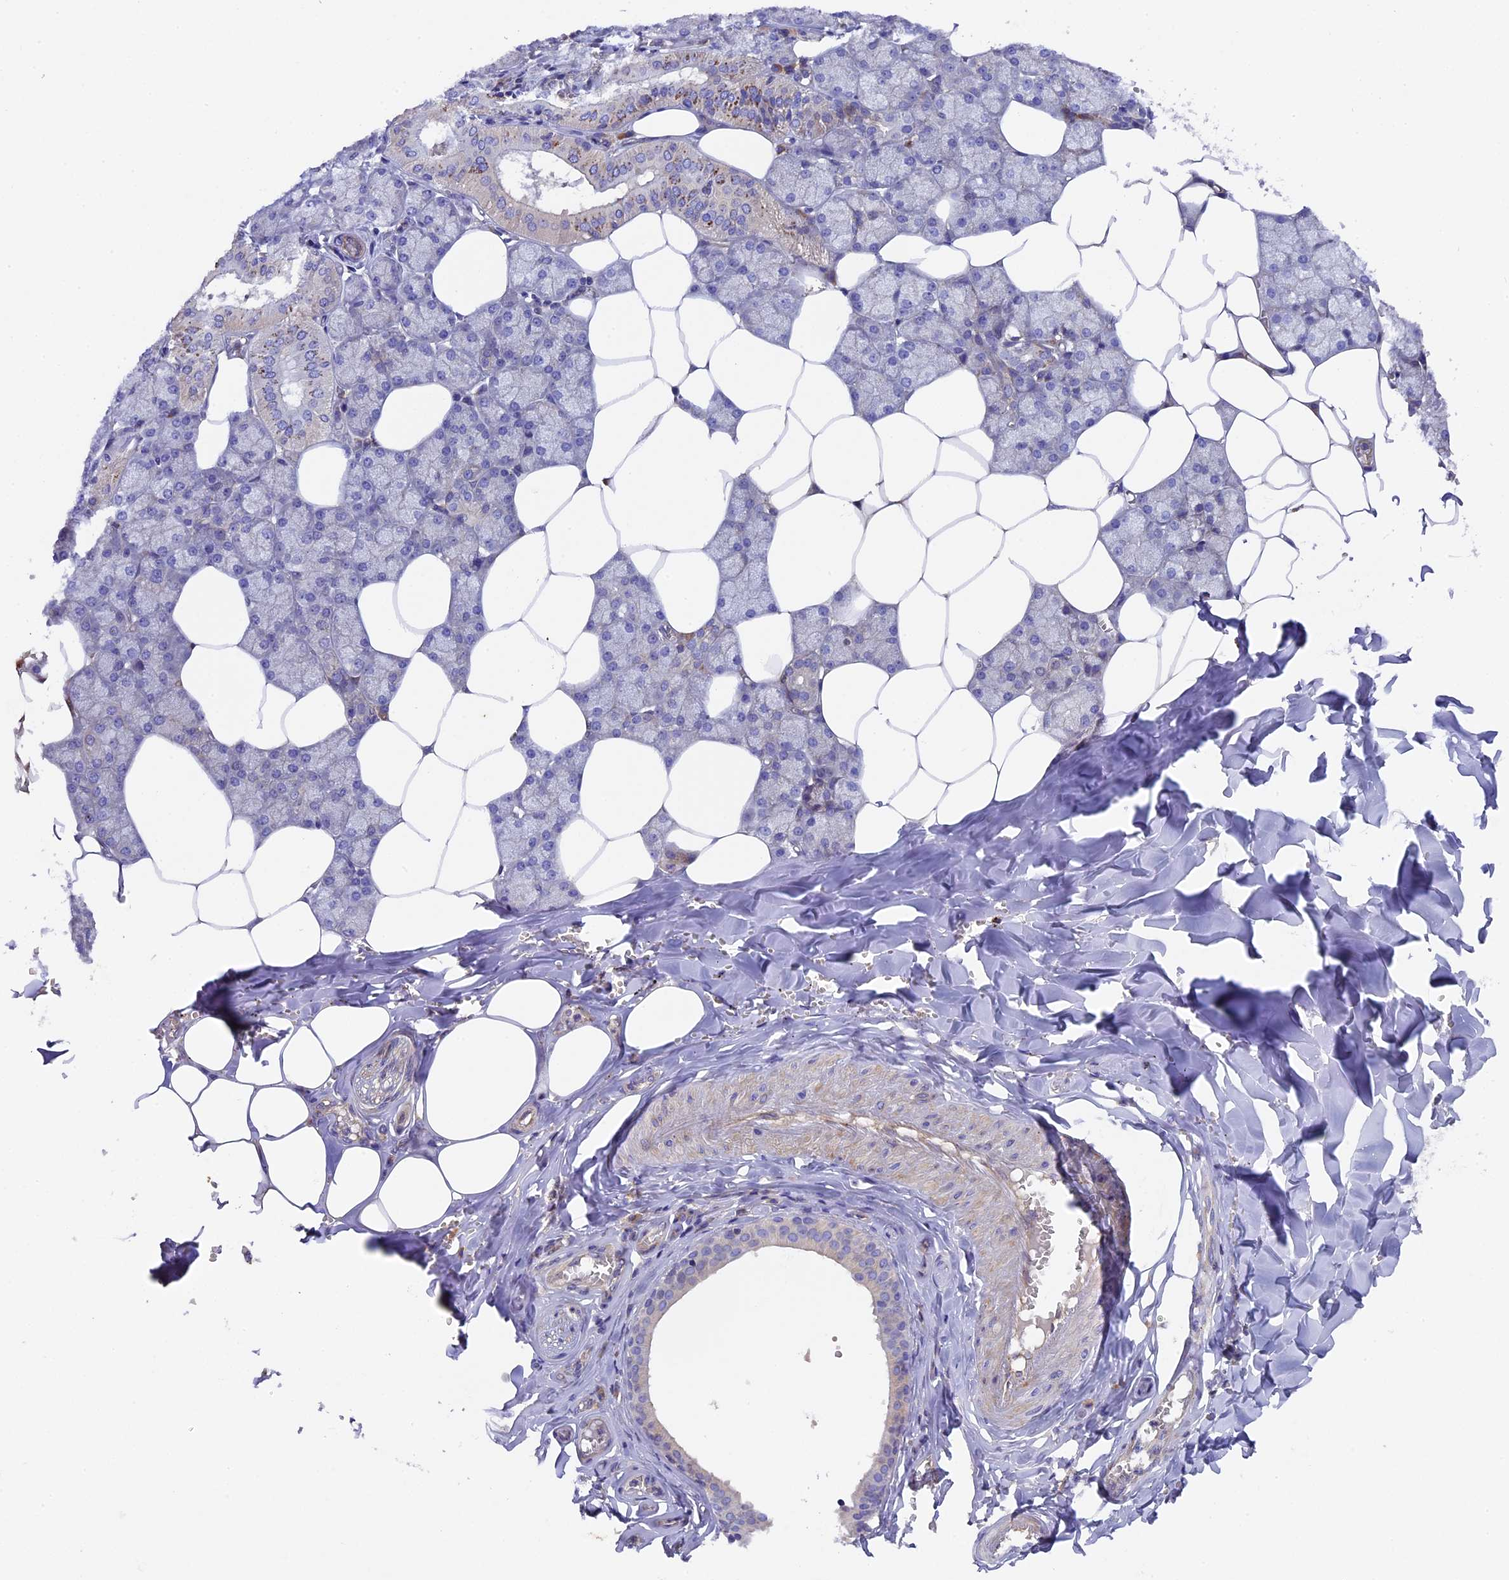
{"staining": {"intensity": "strong", "quantity": "<25%", "location": "cytoplasmic/membranous"}, "tissue": "salivary gland", "cell_type": "Glandular cells", "image_type": "normal", "snomed": [{"axis": "morphology", "description": "Normal tissue, NOS"}, {"axis": "topography", "description": "Salivary gland"}], "caption": "Strong cytoplasmic/membranous positivity for a protein is appreciated in approximately <25% of glandular cells of normal salivary gland using immunohistochemistry.", "gene": "PIGU", "patient": {"sex": "male", "age": 62}}